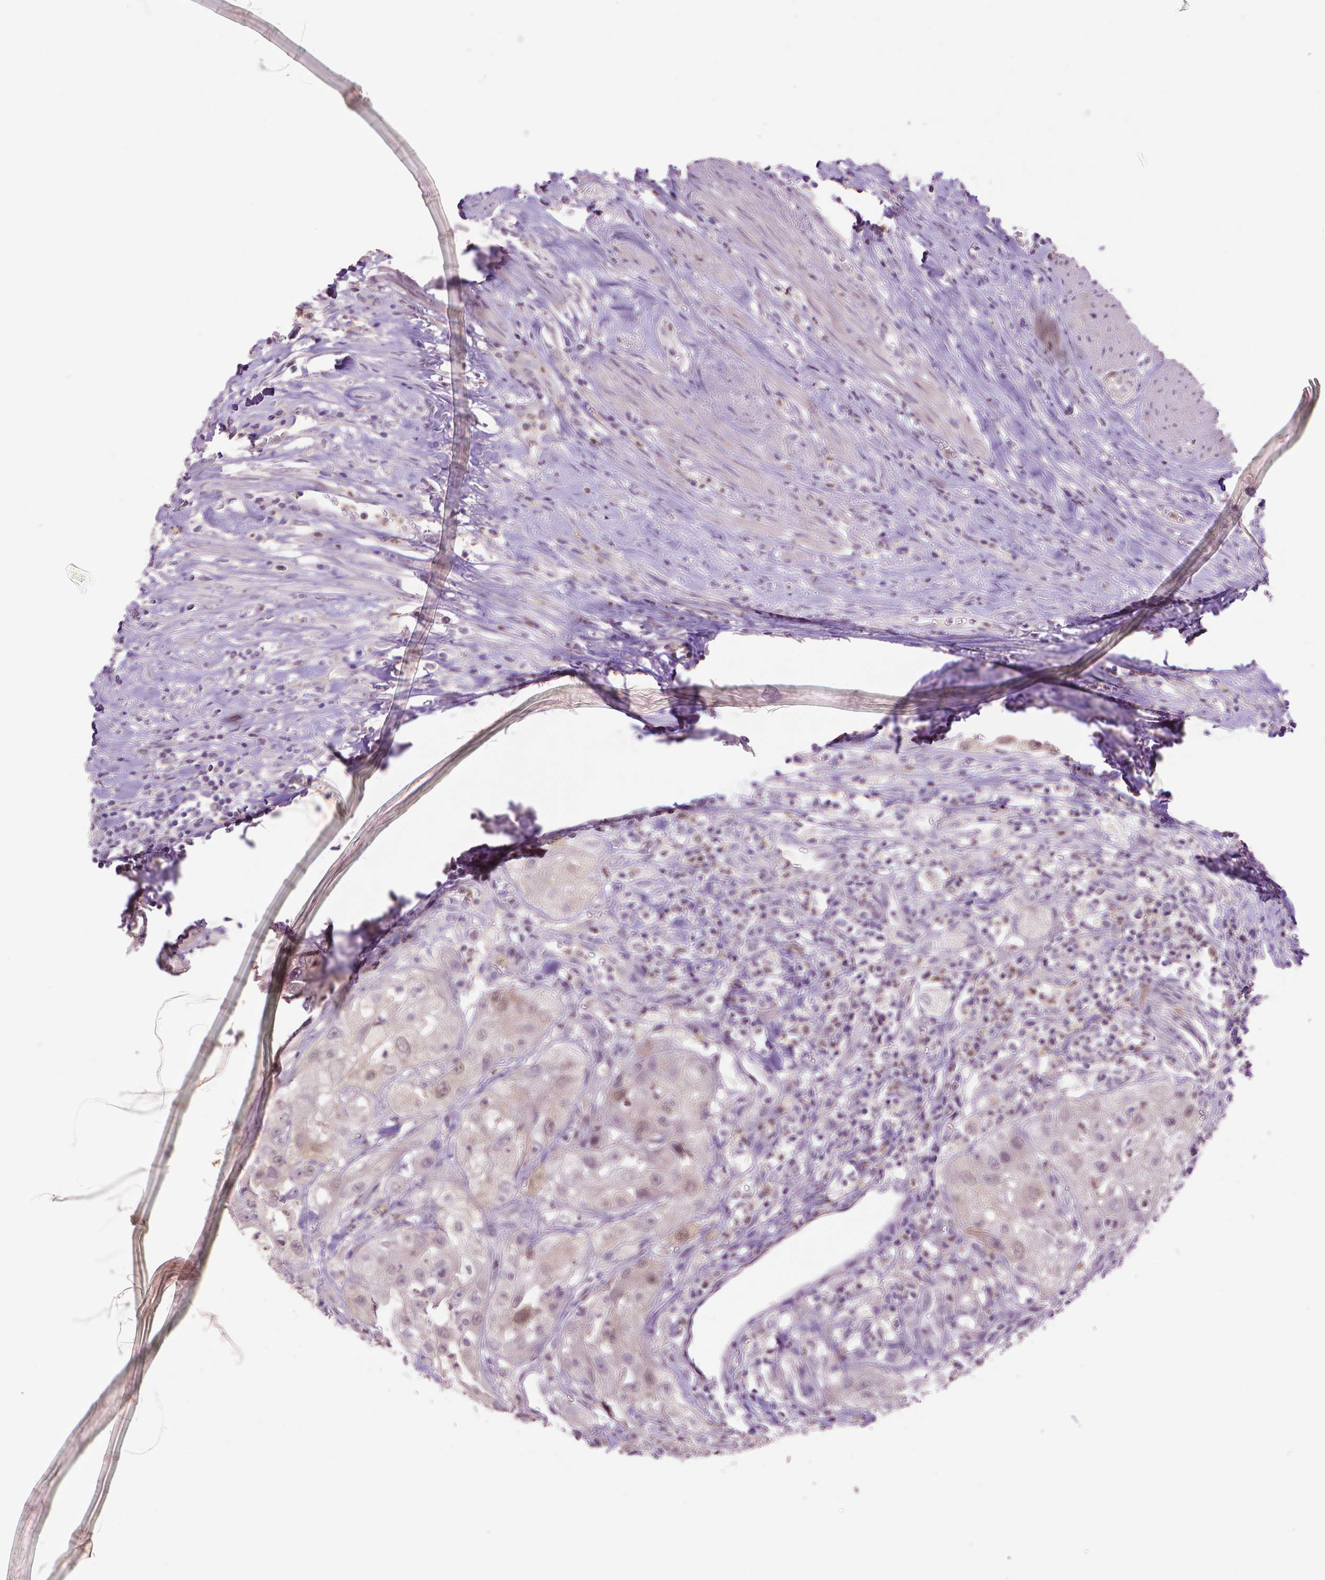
{"staining": {"intensity": "negative", "quantity": "none", "location": "none"}, "tissue": "urothelial cancer", "cell_type": "Tumor cells", "image_type": "cancer", "snomed": [{"axis": "morphology", "description": "Urothelial carcinoma, High grade"}, {"axis": "topography", "description": "Urinary bladder"}], "caption": "A photomicrograph of high-grade urothelial carcinoma stained for a protein shows no brown staining in tumor cells.", "gene": "CDKN2D", "patient": {"sex": "male", "age": 79}}